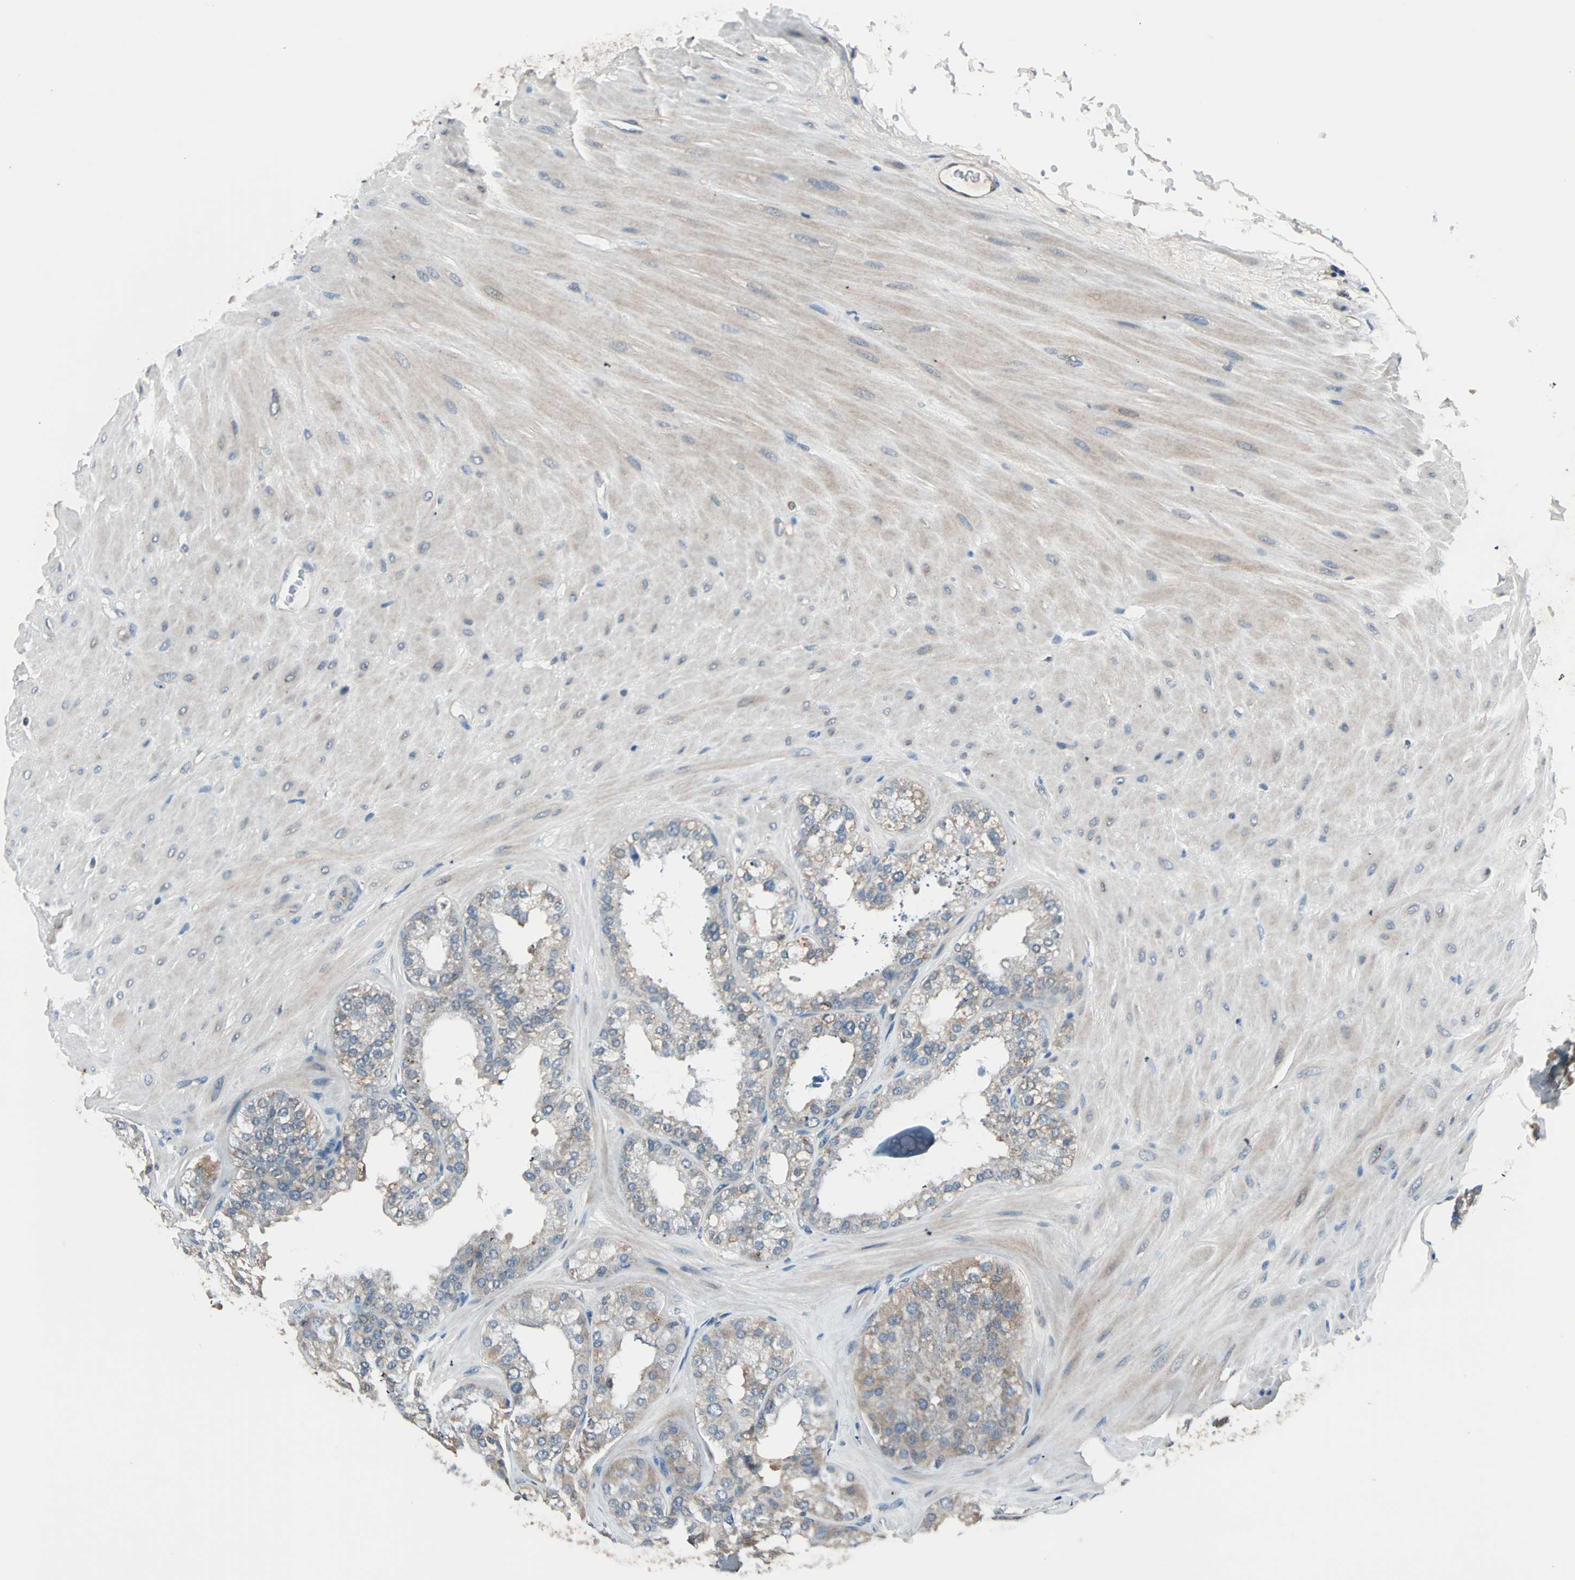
{"staining": {"intensity": "weak", "quantity": "<25%", "location": "cytoplasmic/membranous"}, "tissue": "seminal vesicle", "cell_type": "Glandular cells", "image_type": "normal", "snomed": [{"axis": "morphology", "description": "Normal tissue, NOS"}, {"axis": "topography", "description": "Prostate"}, {"axis": "topography", "description": "Seminal veicle"}], "caption": "Histopathology image shows no protein staining in glandular cells of unremarkable seminal vesicle. (Stains: DAB (3,3'-diaminobenzidine) immunohistochemistry with hematoxylin counter stain, Microscopy: brightfield microscopy at high magnification).", "gene": "MAP3K21", "patient": {"sex": "male", "age": 51}}